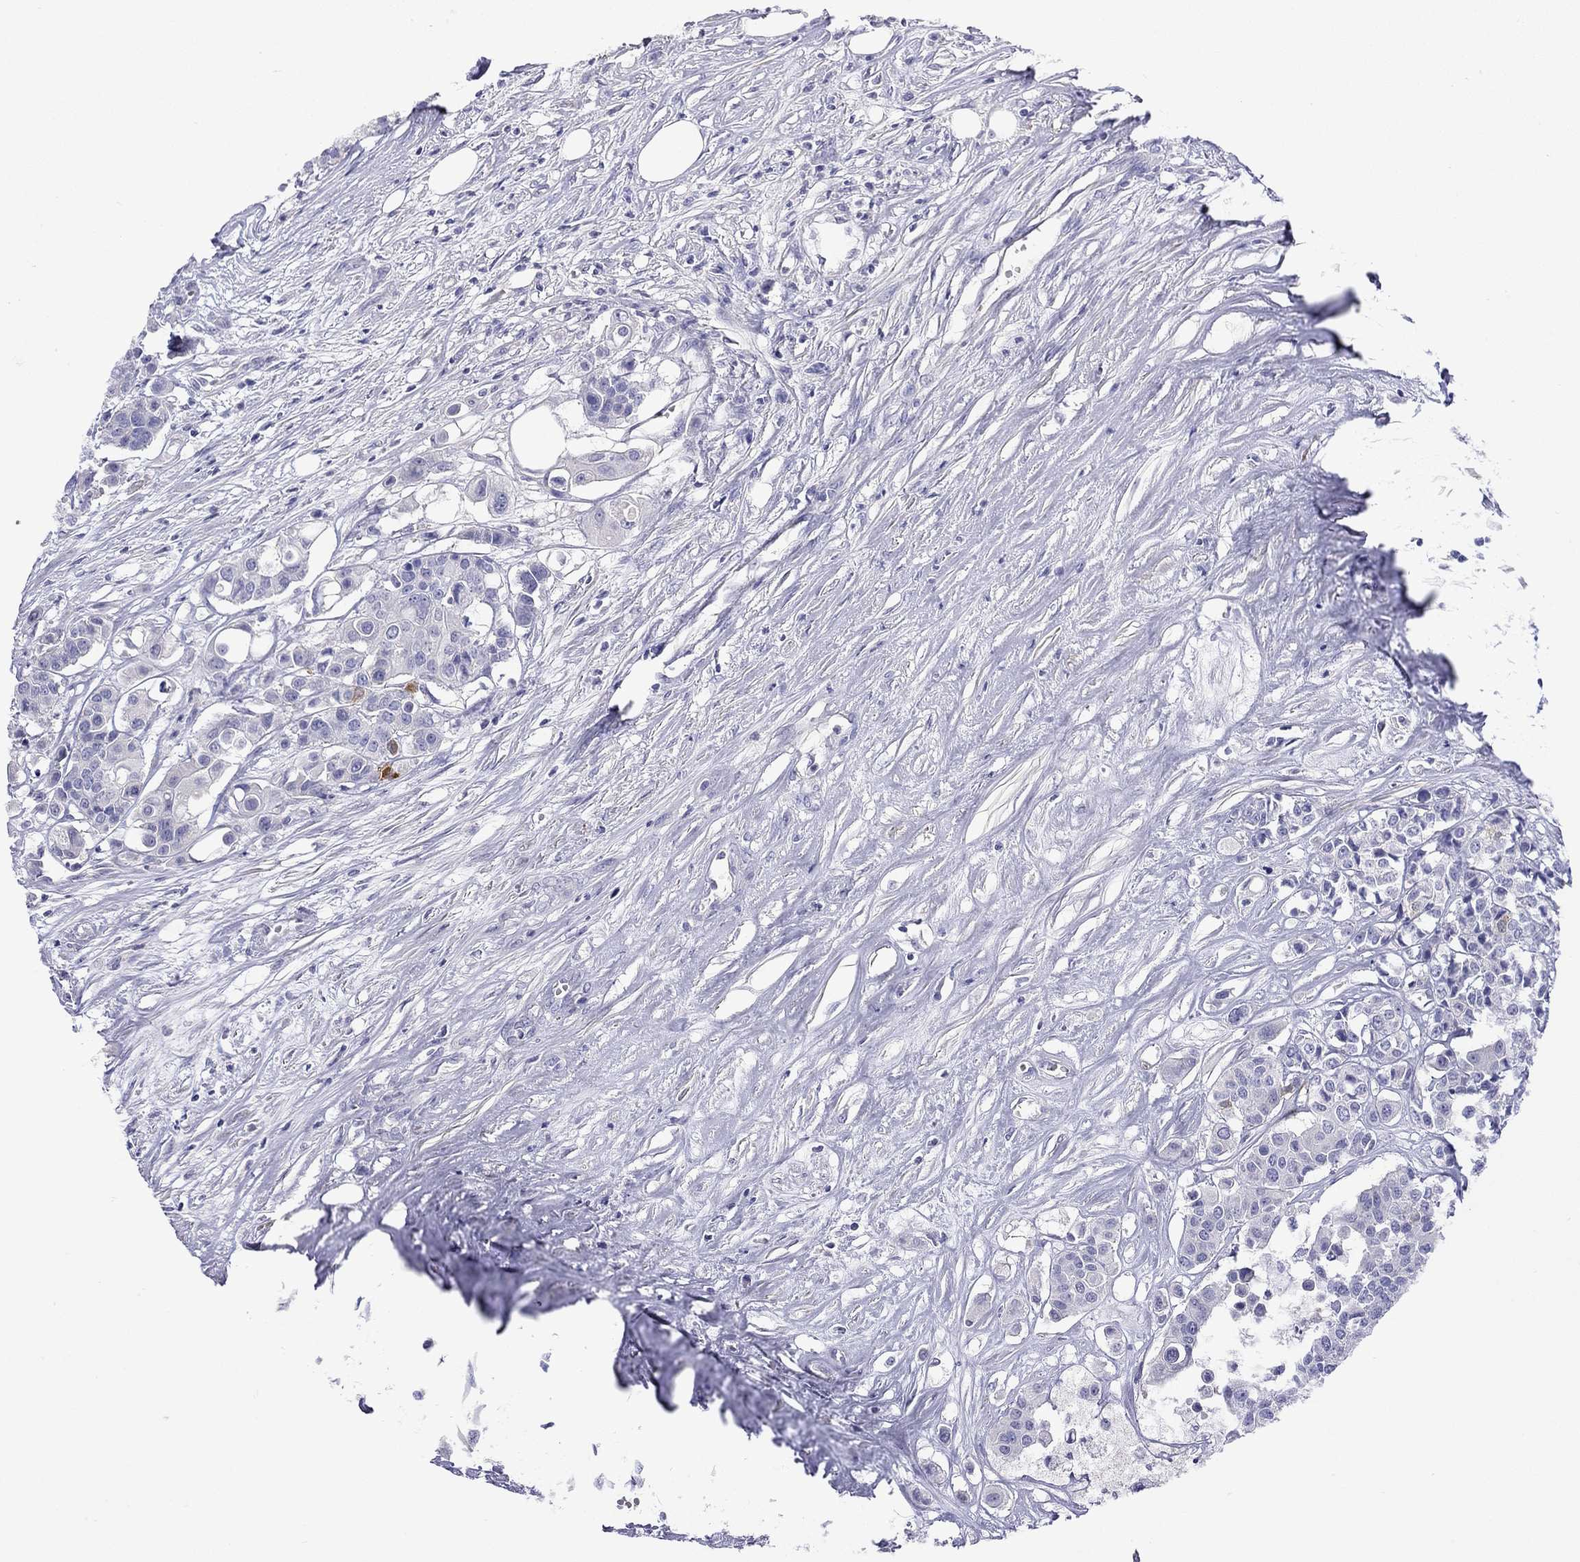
{"staining": {"intensity": "negative", "quantity": "none", "location": "none"}, "tissue": "carcinoid", "cell_type": "Tumor cells", "image_type": "cancer", "snomed": [{"axis": "morphology", "description": "Carcinoid, malignant, NOS"}, {"axis": "topography", "description": "Colon"}], "caption": "There is no significant expression in tumor cells of carcinoid. (DAB (3,3'-diaminobenzidine) immunohistochemistry with hematoxylin counter stain).", "gene": "GNAT3", "patient": {"sex": "male", "age": 81}}